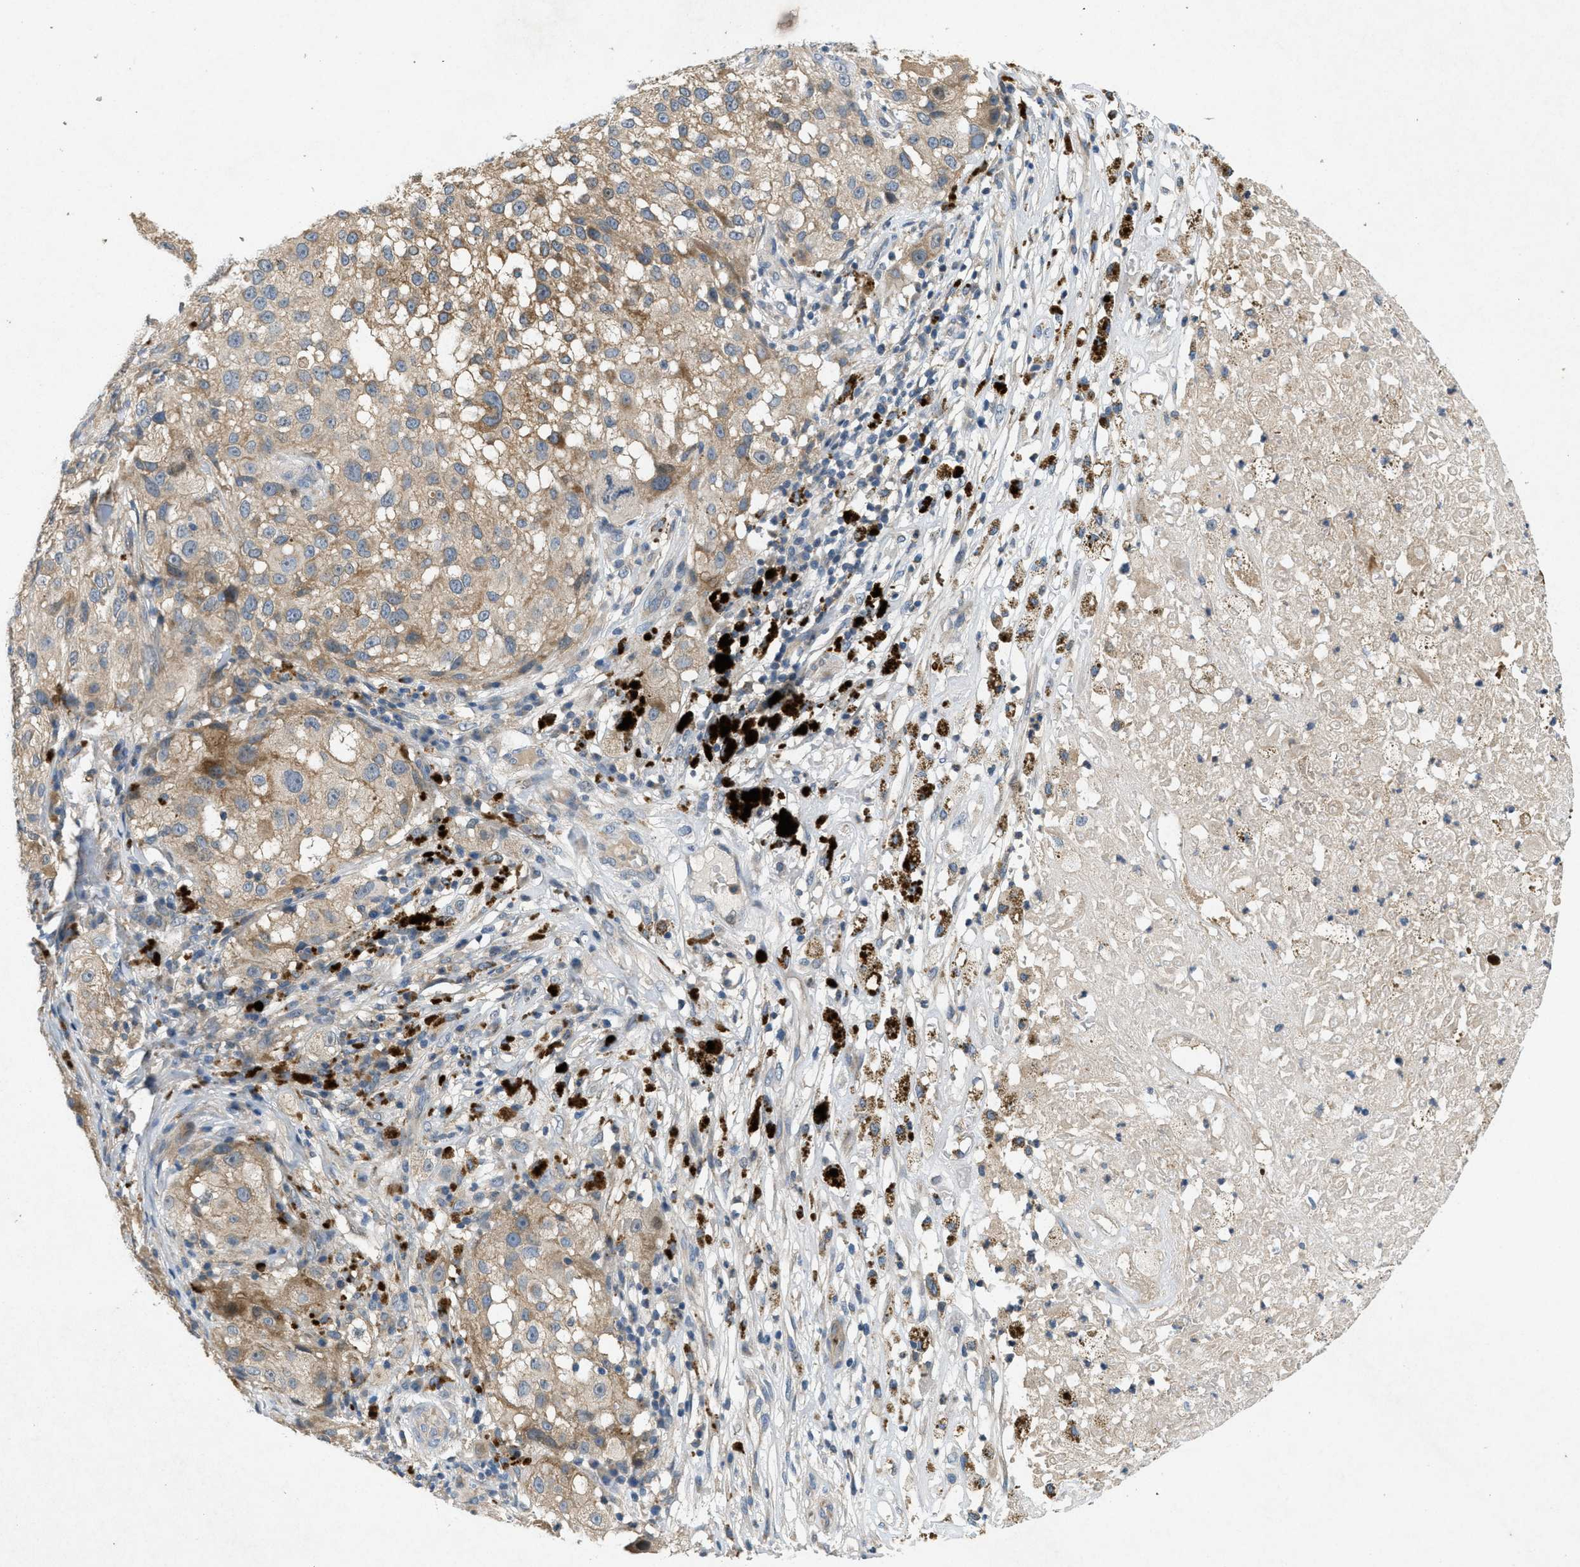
{"staining": {"intensity": "moderate", "quantity": "<25%", "location": "cytoplasmic/membranous"}, "tissue": "melanoma", "cell_type": "Tumor cells", "image_type": "cancer", "snomed": [{"axis": "morphology", "description": "Necrosis, NOS"}, {"axis": "morphology", "description": "Malignant melanoma, NOS"}, {"axis": "topography", "description": "Skin"}], "caption": "Immunohistochemistry (IHC) of melanoma reveals low levels of moderate cytoplasmic/membranous positivity in approximately <25% of tumor cells. The staining was performed using DAB, with brown indicating positive protein expression. Nuclei are stained blue with hematoxylin.", "gene": "ADCY6", "patient": {"sex": "female", "age": 87}}